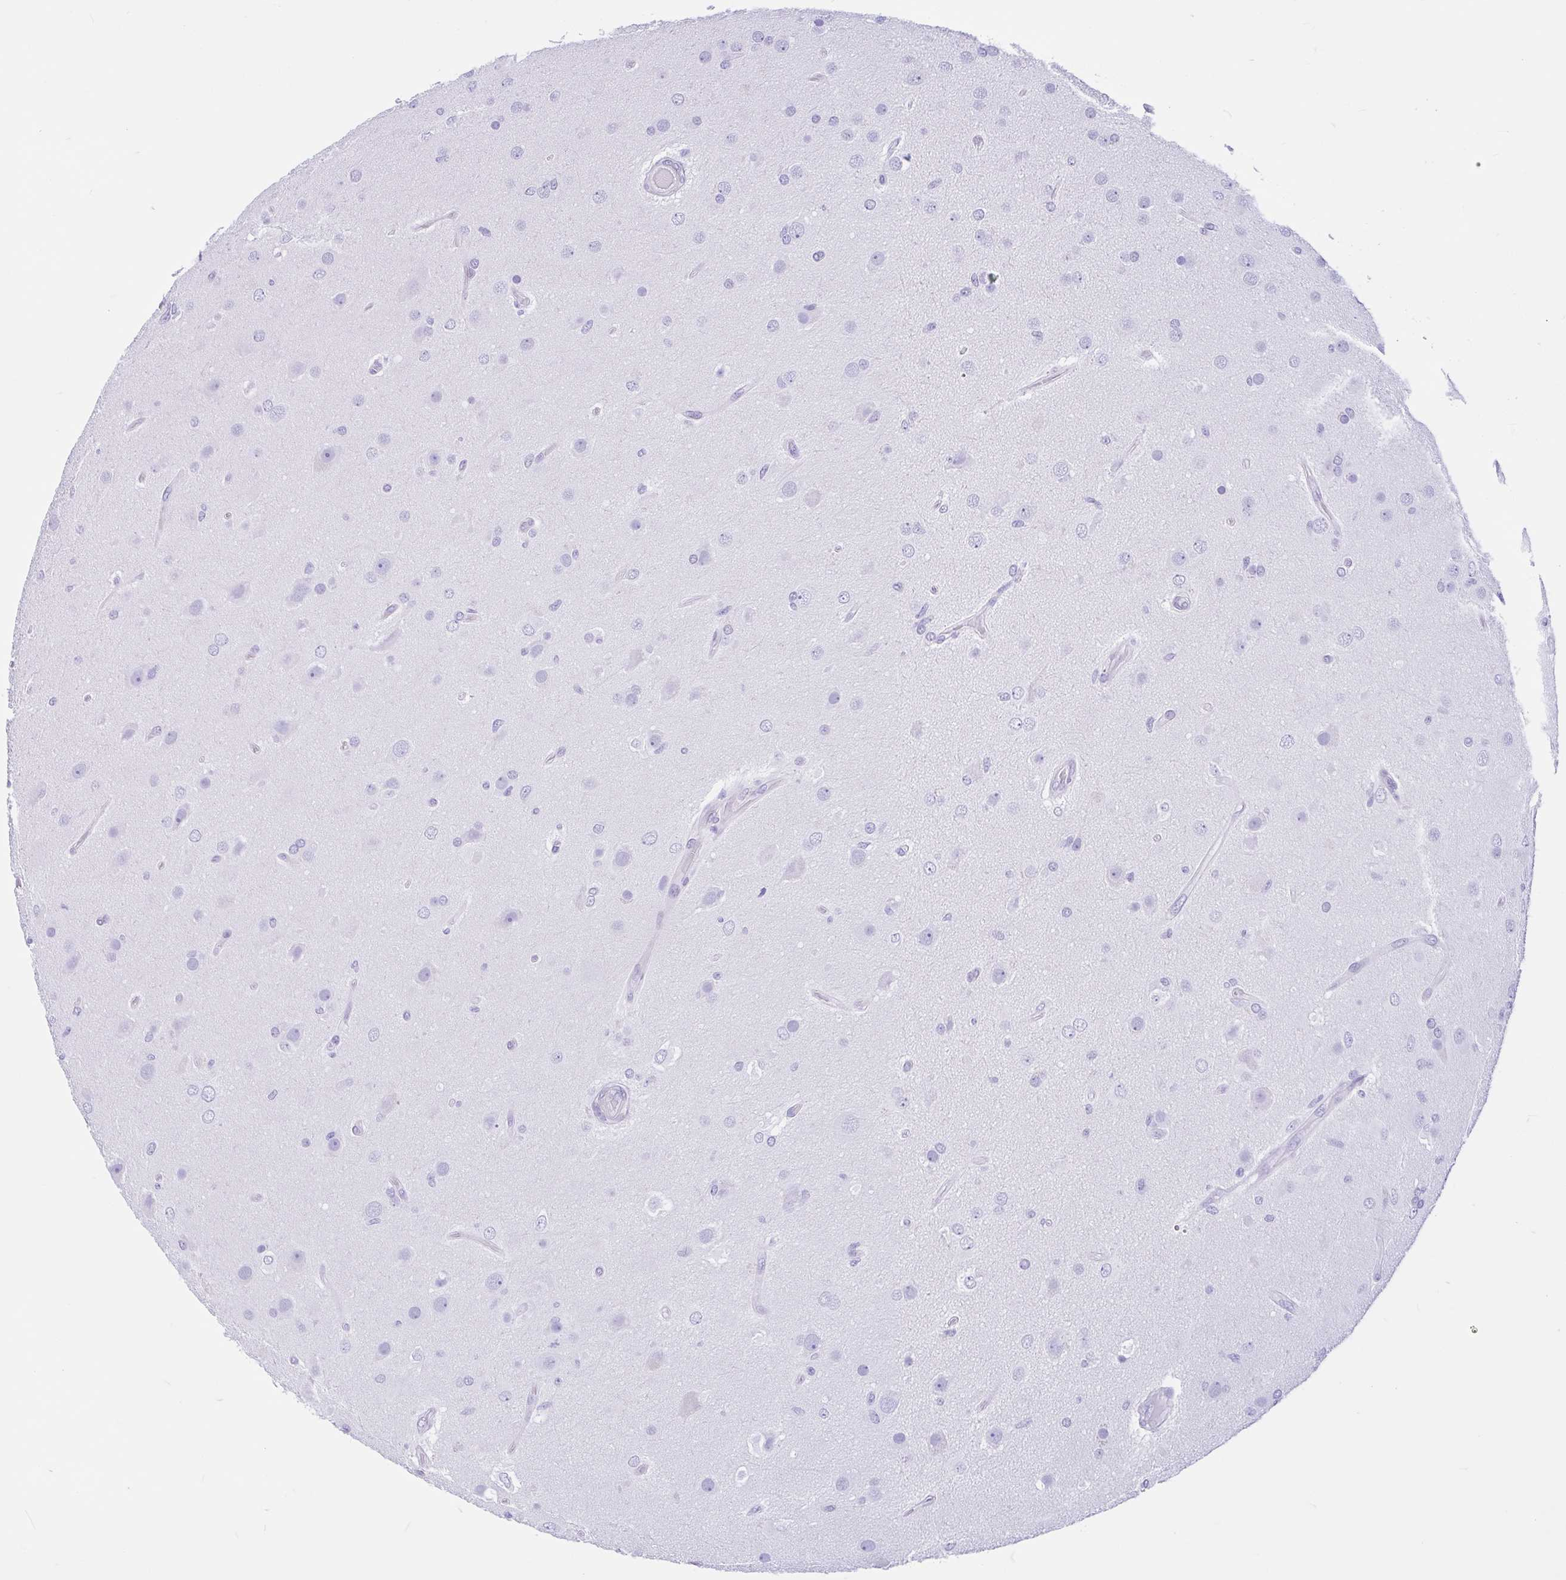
{"staining": {"intensity": "negative", "quantity": "none", "location": "none"}, "tissue": "glioma", "cell_type": "Tumor cells", "image_type": "cancer", "snomed": [{"axis": "morphology", "description": "Glioma, malignant, High grade"}, {"axis": "topography", "description": "Brain"}], "caption": "DAB immunohistochemical staining of human malignant glioma (high-grade) demonstrates no significant expression in tumor cells.", "gene": "IAPP", "patient": {"sex": "male", "age": 53}}